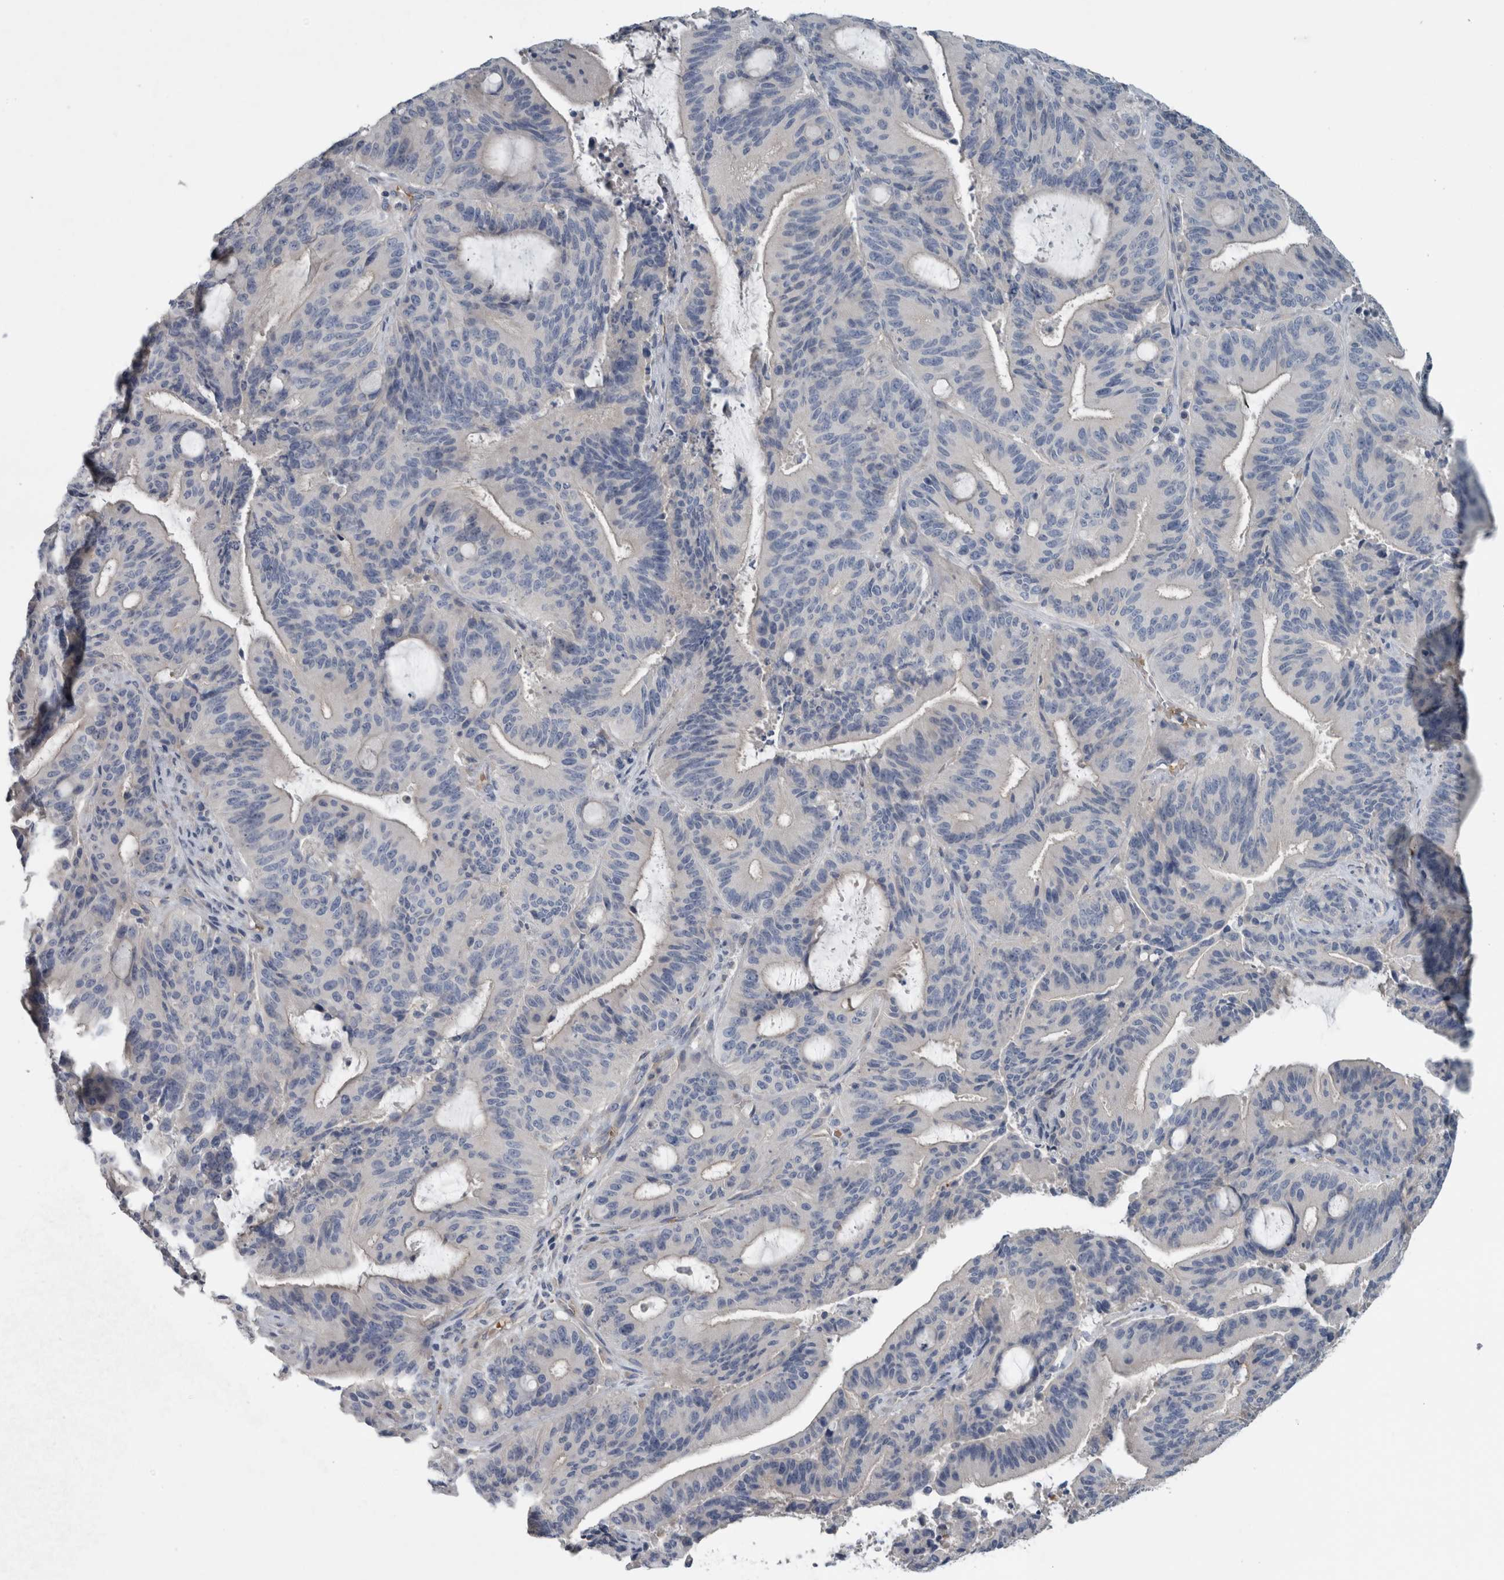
{"staining": {"intensity": "negative", "quantity": "none", "location": "none"}, "tissue": "liver cancer", "cell_type": "Tumor cells", "image_type": "cancer", "snomed": [{"axis": "morphology", "description": "Normal tissue, NOS"}, {"axis": "morphology", "description": "Cholangiocarcinoma"}, {"axis": "topography", "description": "Liver"}, {"axis": "topography", "description": "Peripheral nerve tissue"}], "caption": "Tumor cells show no significant expression in liver cancer (cholangiocarcinoma).", "gene": "SH3GL2", "patient": {"sex": "female", "age": 73}}